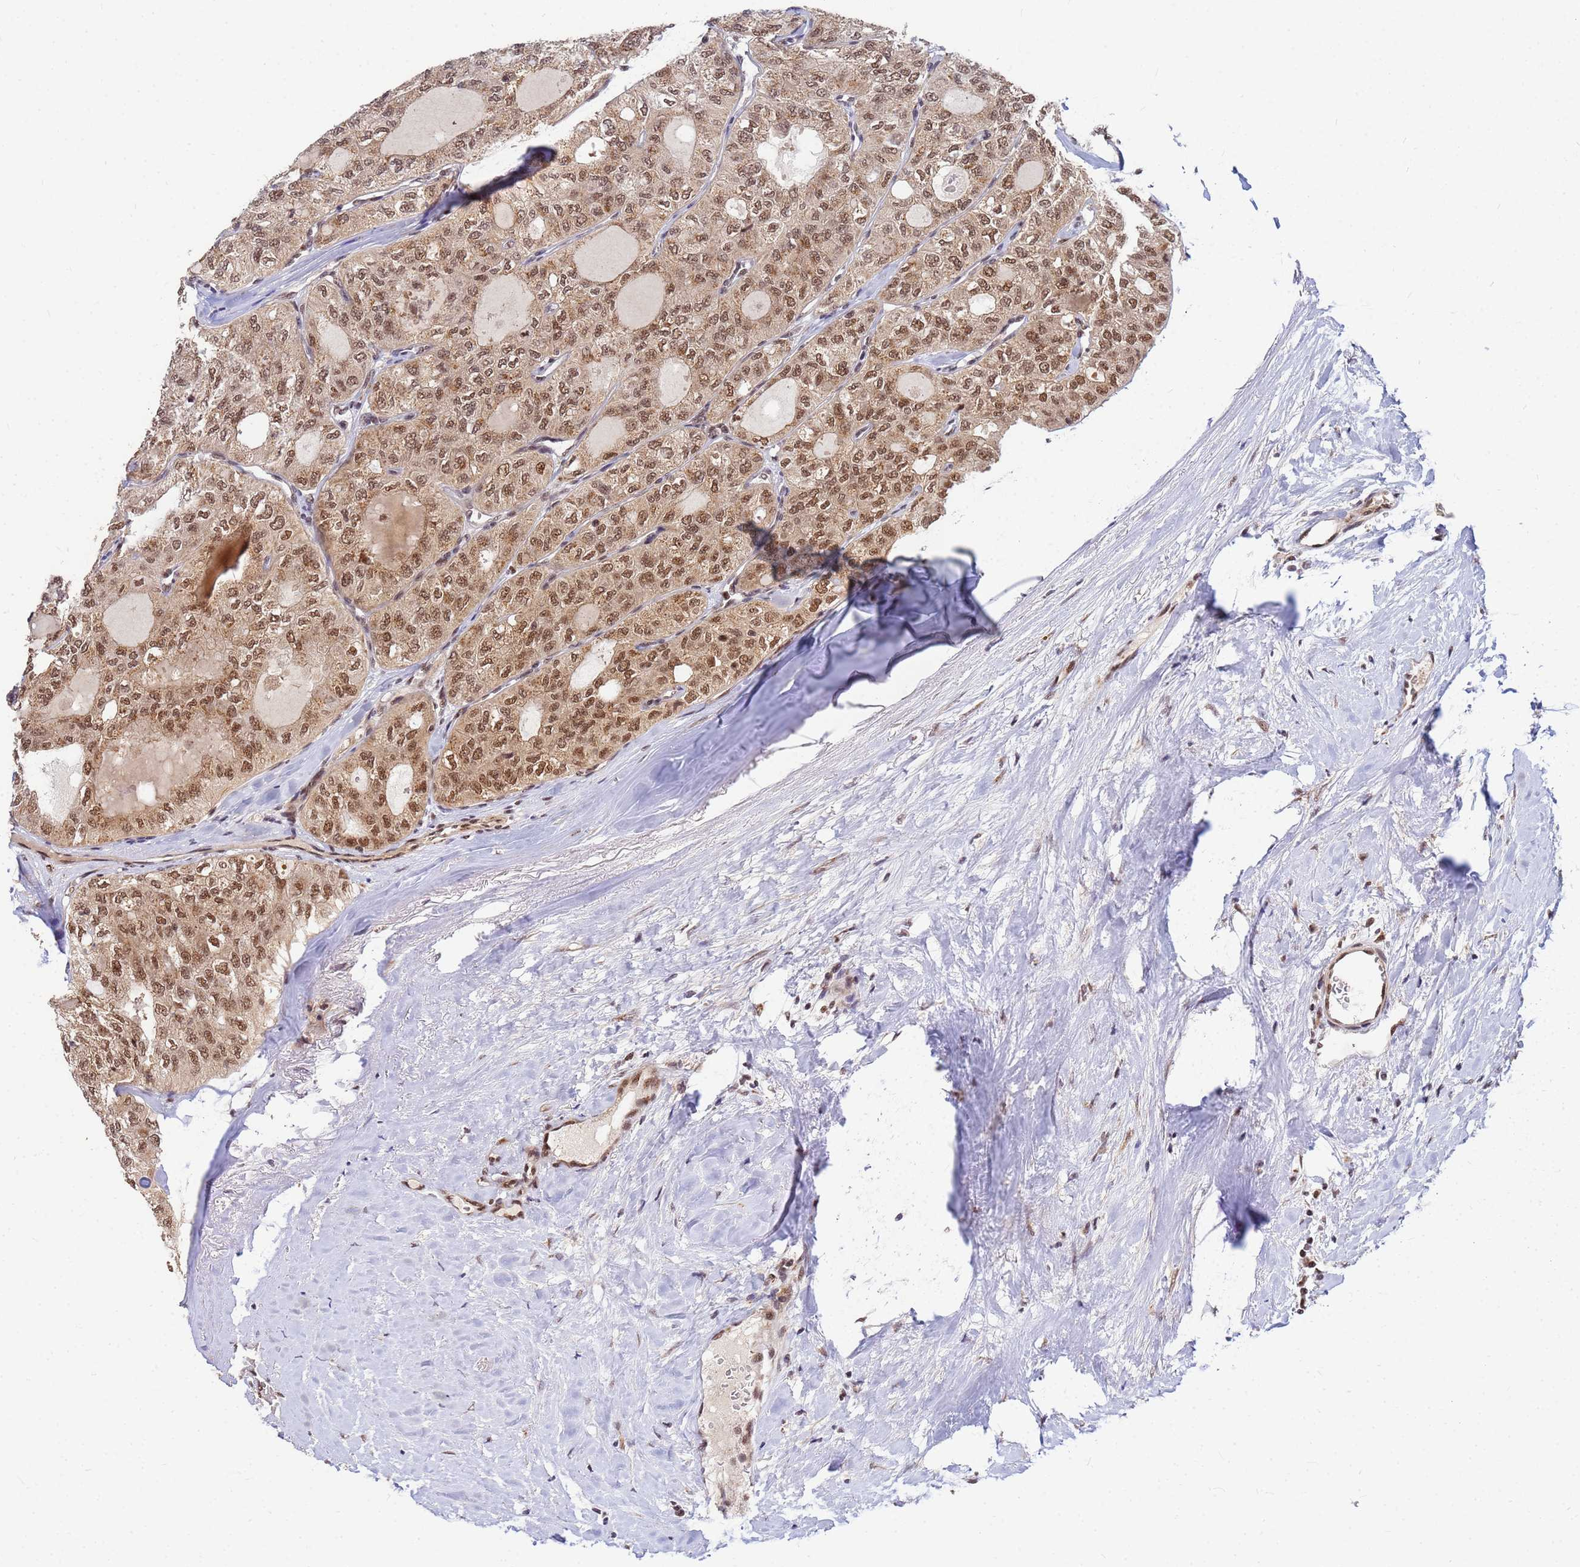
{"staining": {"intensity": "moderate", "quantity": ">75%", "location": "cytoplasmic/membranous,nuclear"}, "tissue": "thyroid cancer", "cell_type": "Tumor cells", "image_type": "cancer", "snomed": [{"axis": "morphology", "description": "Follicular adenoma carcinoma, NOS"}, {"axis": "topography", "description": "Thyroid gland"}], "caption": "Moderate cytoplasmic/membranous and nuclear protein staining is appreciated in approximately >75% of tumor cells in follicular adenoma carcinoma (thyroid).", "gene": "NCBP2", "patient": {"sex": "male", "age": 75}}